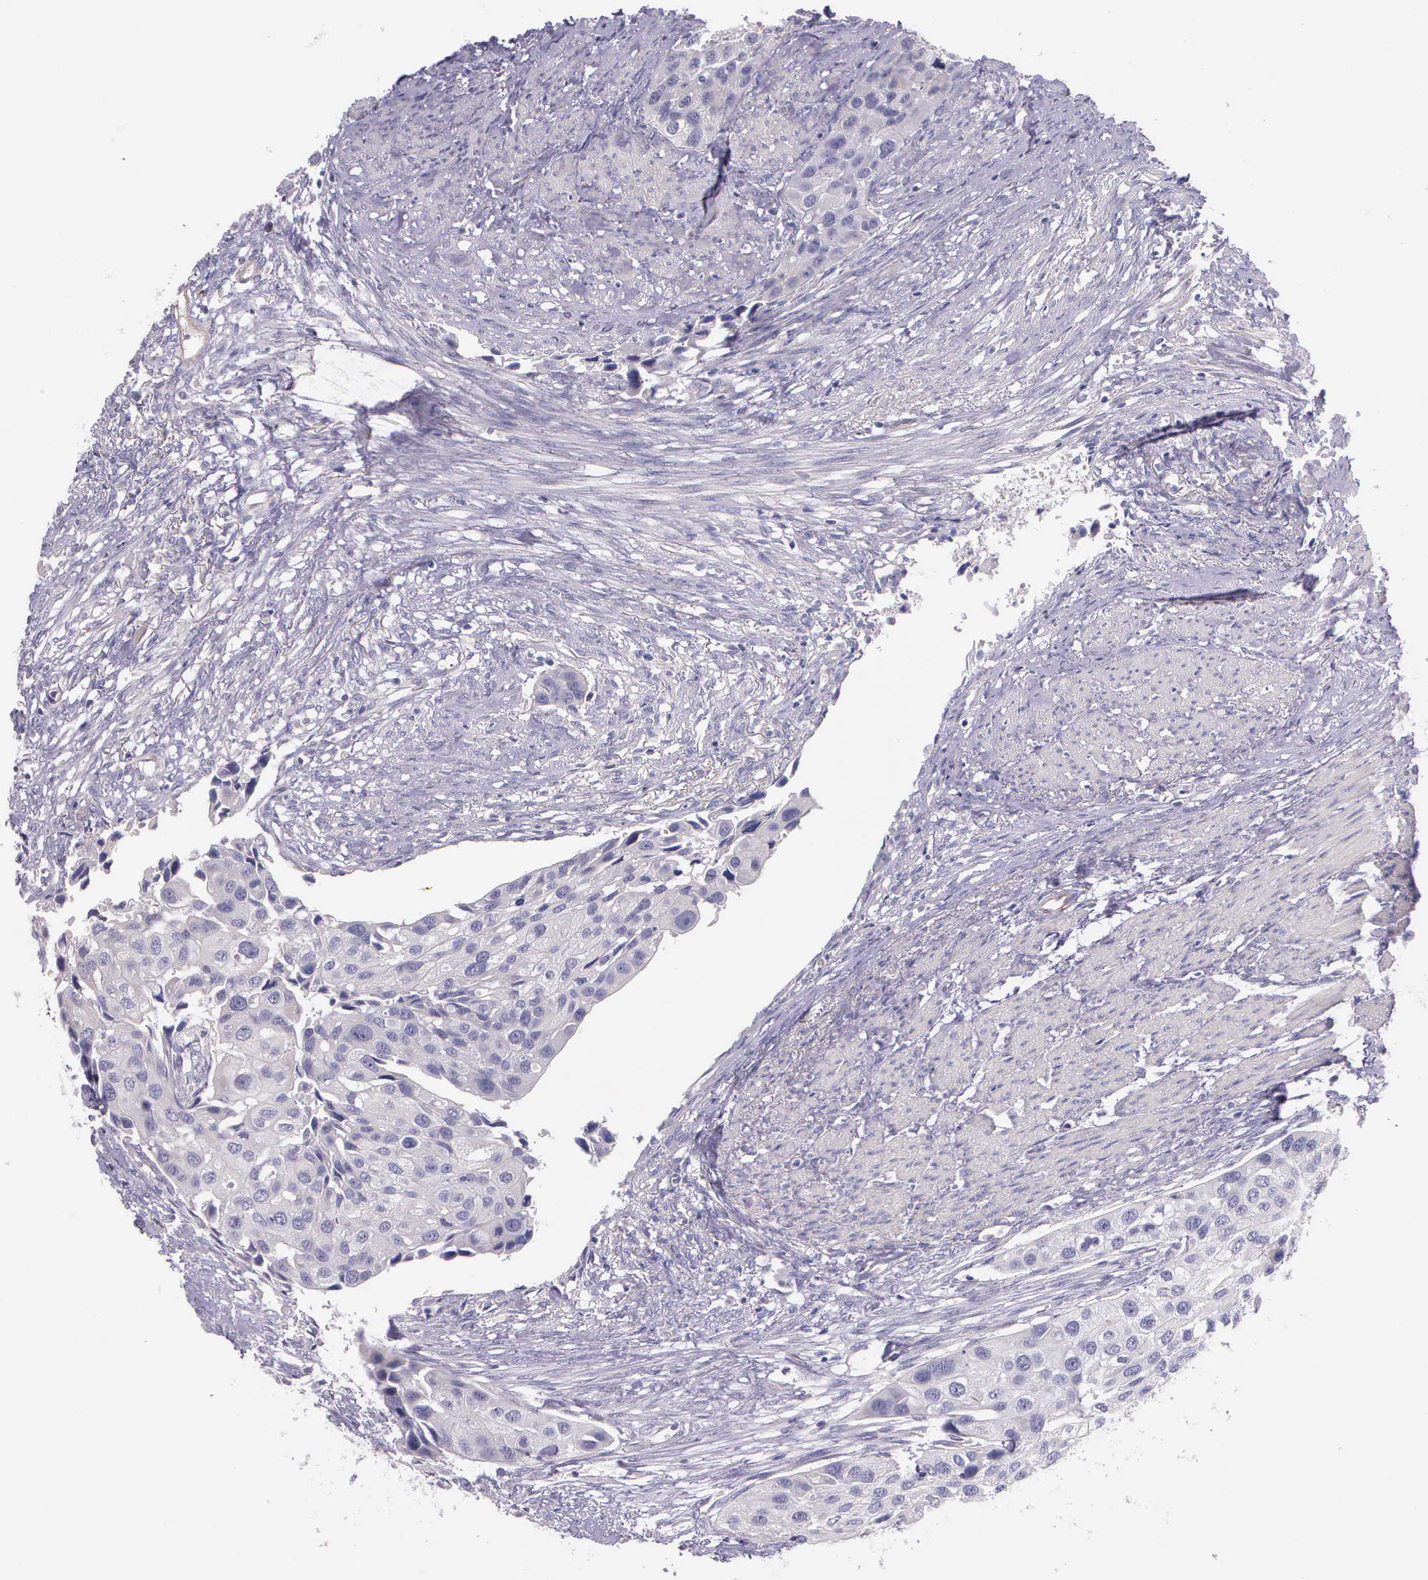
{"staining": {"intensity": "negative", "quantity": "none", "location": "none"}, "tissue": "urothelial cancer", "cell_type": "Tumor cells", "image_type": "cancer", "snomed": [{"axis": "morphology", "description": "Urothelial carcinoma, High grade"}, {"axis": "topography", "description": "Urinary bladder"}], "caption": "IHC of urothelial cancer shows no positivity in tumor cells. (DAB IHC visualized using brightfield microscopy, high magnification).", "gene": "THSD7A", "patient": {"sex": "male", "age": 55}}